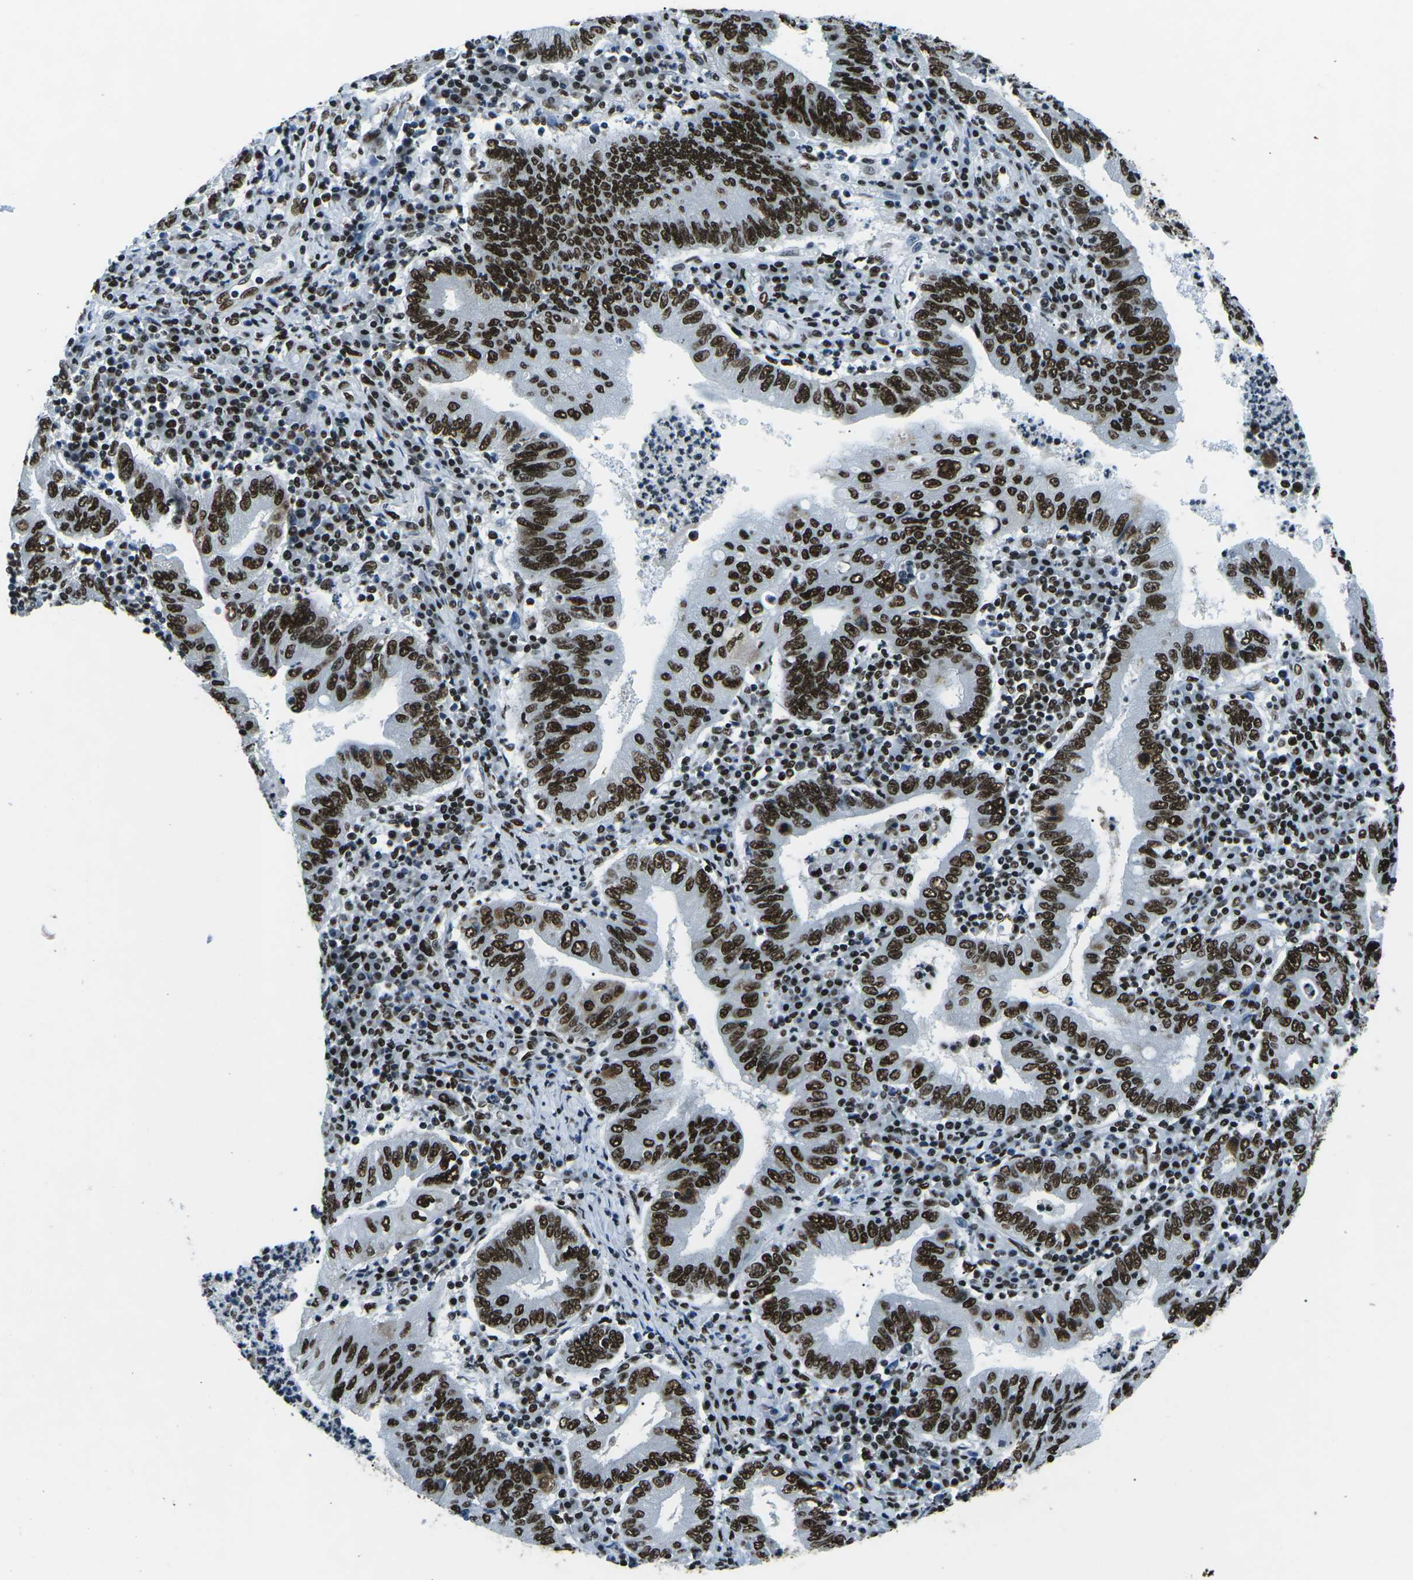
{"staining": {"intensity": "strong", "quantity": ">75%", "location": "nuclear"}, "tissue": "stomach cancer", "cell_type": "Tumor cells", "image_type": "cancer", "snomed": [{"axis": "morphology", "description": "Normal tissue, NOS"}, {"axis": "morphology", "description": "Adenocarcinoma, NOS"}, {"axis": "topography", "description": "Esophagus"}, {"axis": "topography", "description": "Stomach, upper"}, {"axis": "topography", "description": "Peripheral nerve tissue"}], "caption": "Approximately >75% of tumor cells in adenocarcinoma (stomach) reveal strong nuclear protein expression as visualized by brown immunohistochemical staining.", "gene": "HNRNPL", "patient": {"sex": "male", "age": 62}}